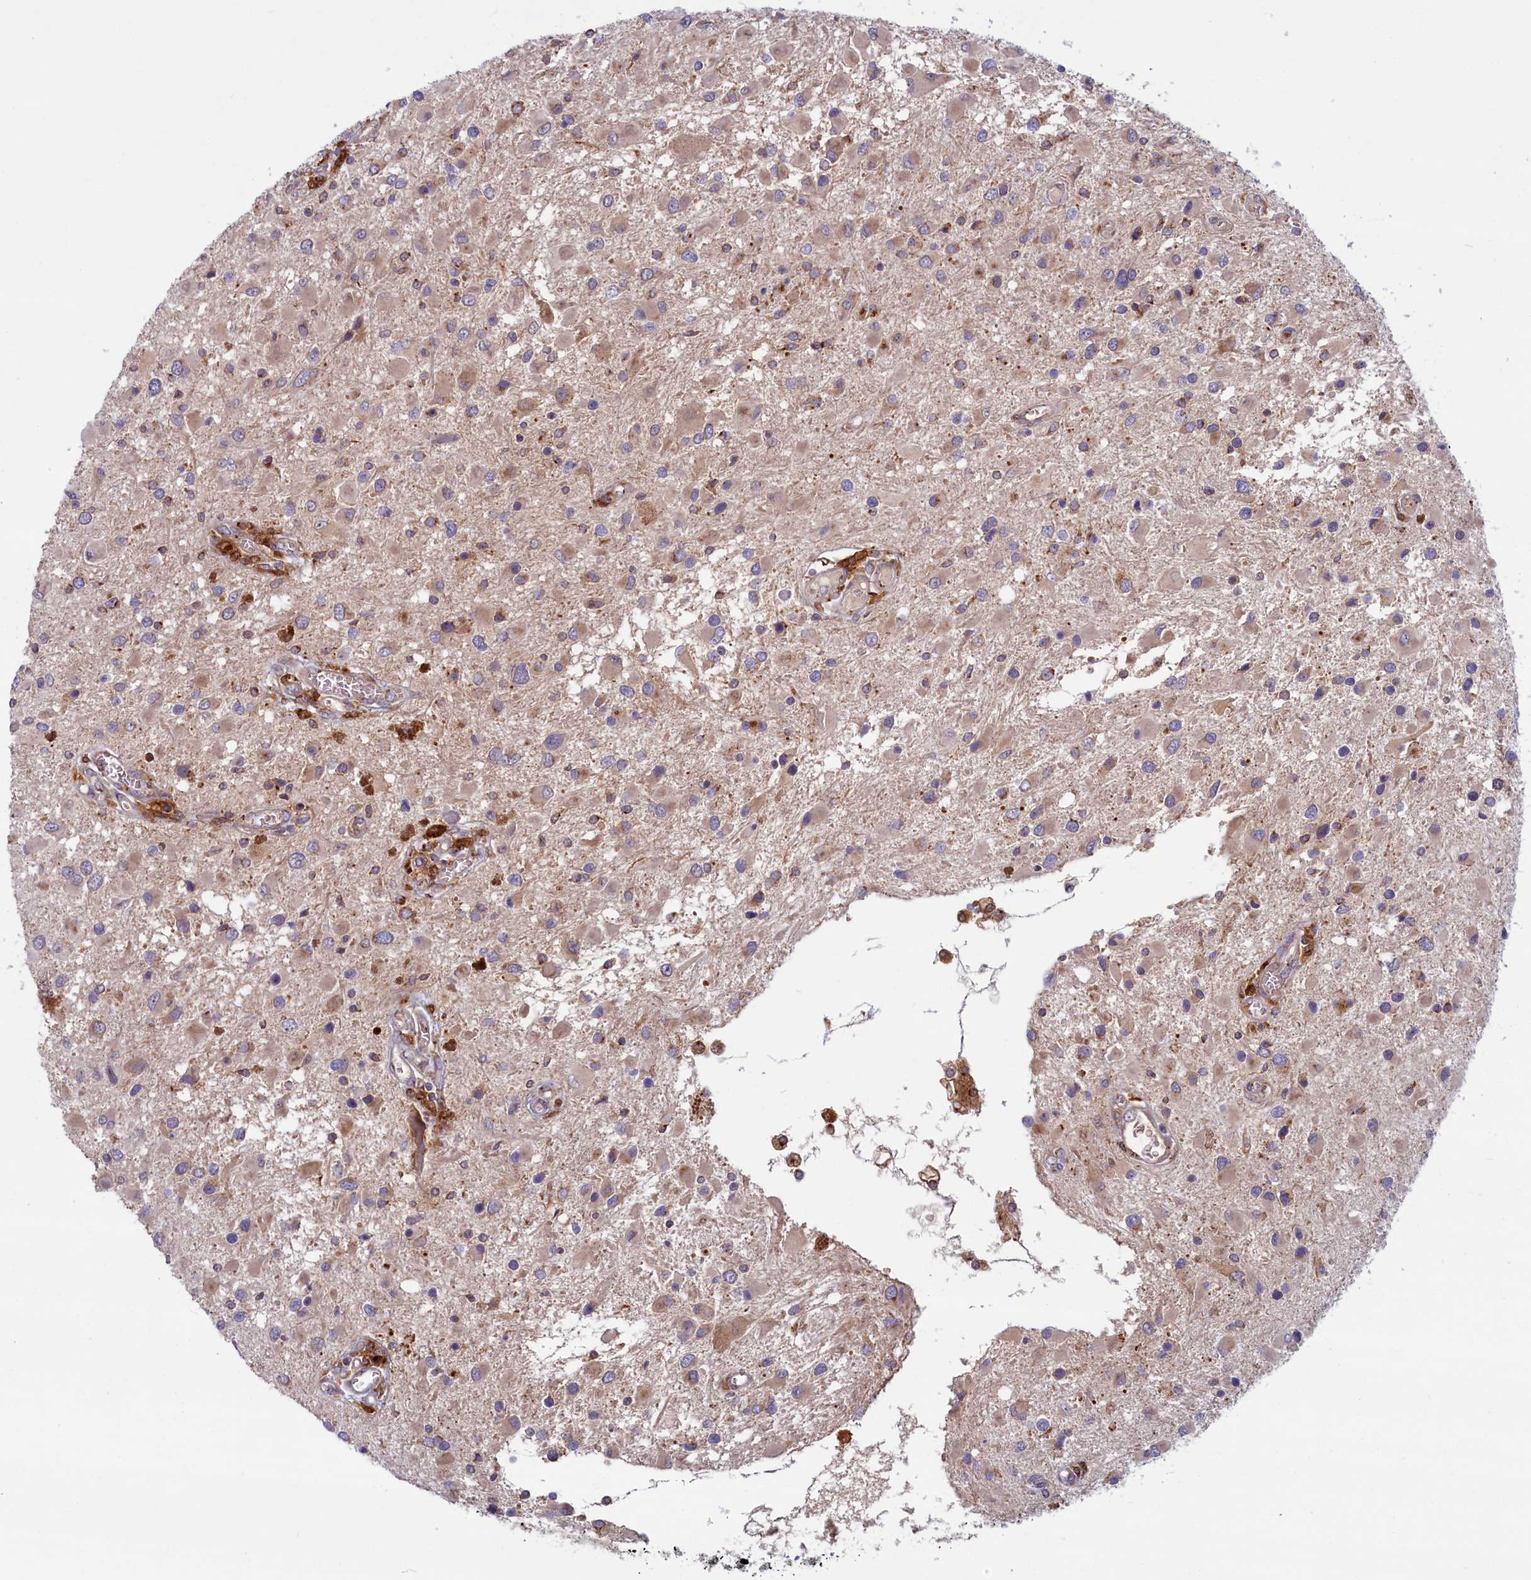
{"staining": {"intensity": "weak", "quantity": ">75%", "location": "cytoplasmic/membranous"}, "tissue": "glioma", "cell_type": "Tumor cells", "image_type": "cancer", "snomed": [{"axis": "morphology", "description": "Glioma, malignant, High grade"}, {"axis": "topography", "description": "Brain"}], "caption": "Tumor cells display weak cytoplasmic/membranous positivity in about >75% of cells in glioma.", "gene": "BLVRB", "patient": {"sex": "male", "age": 53}}